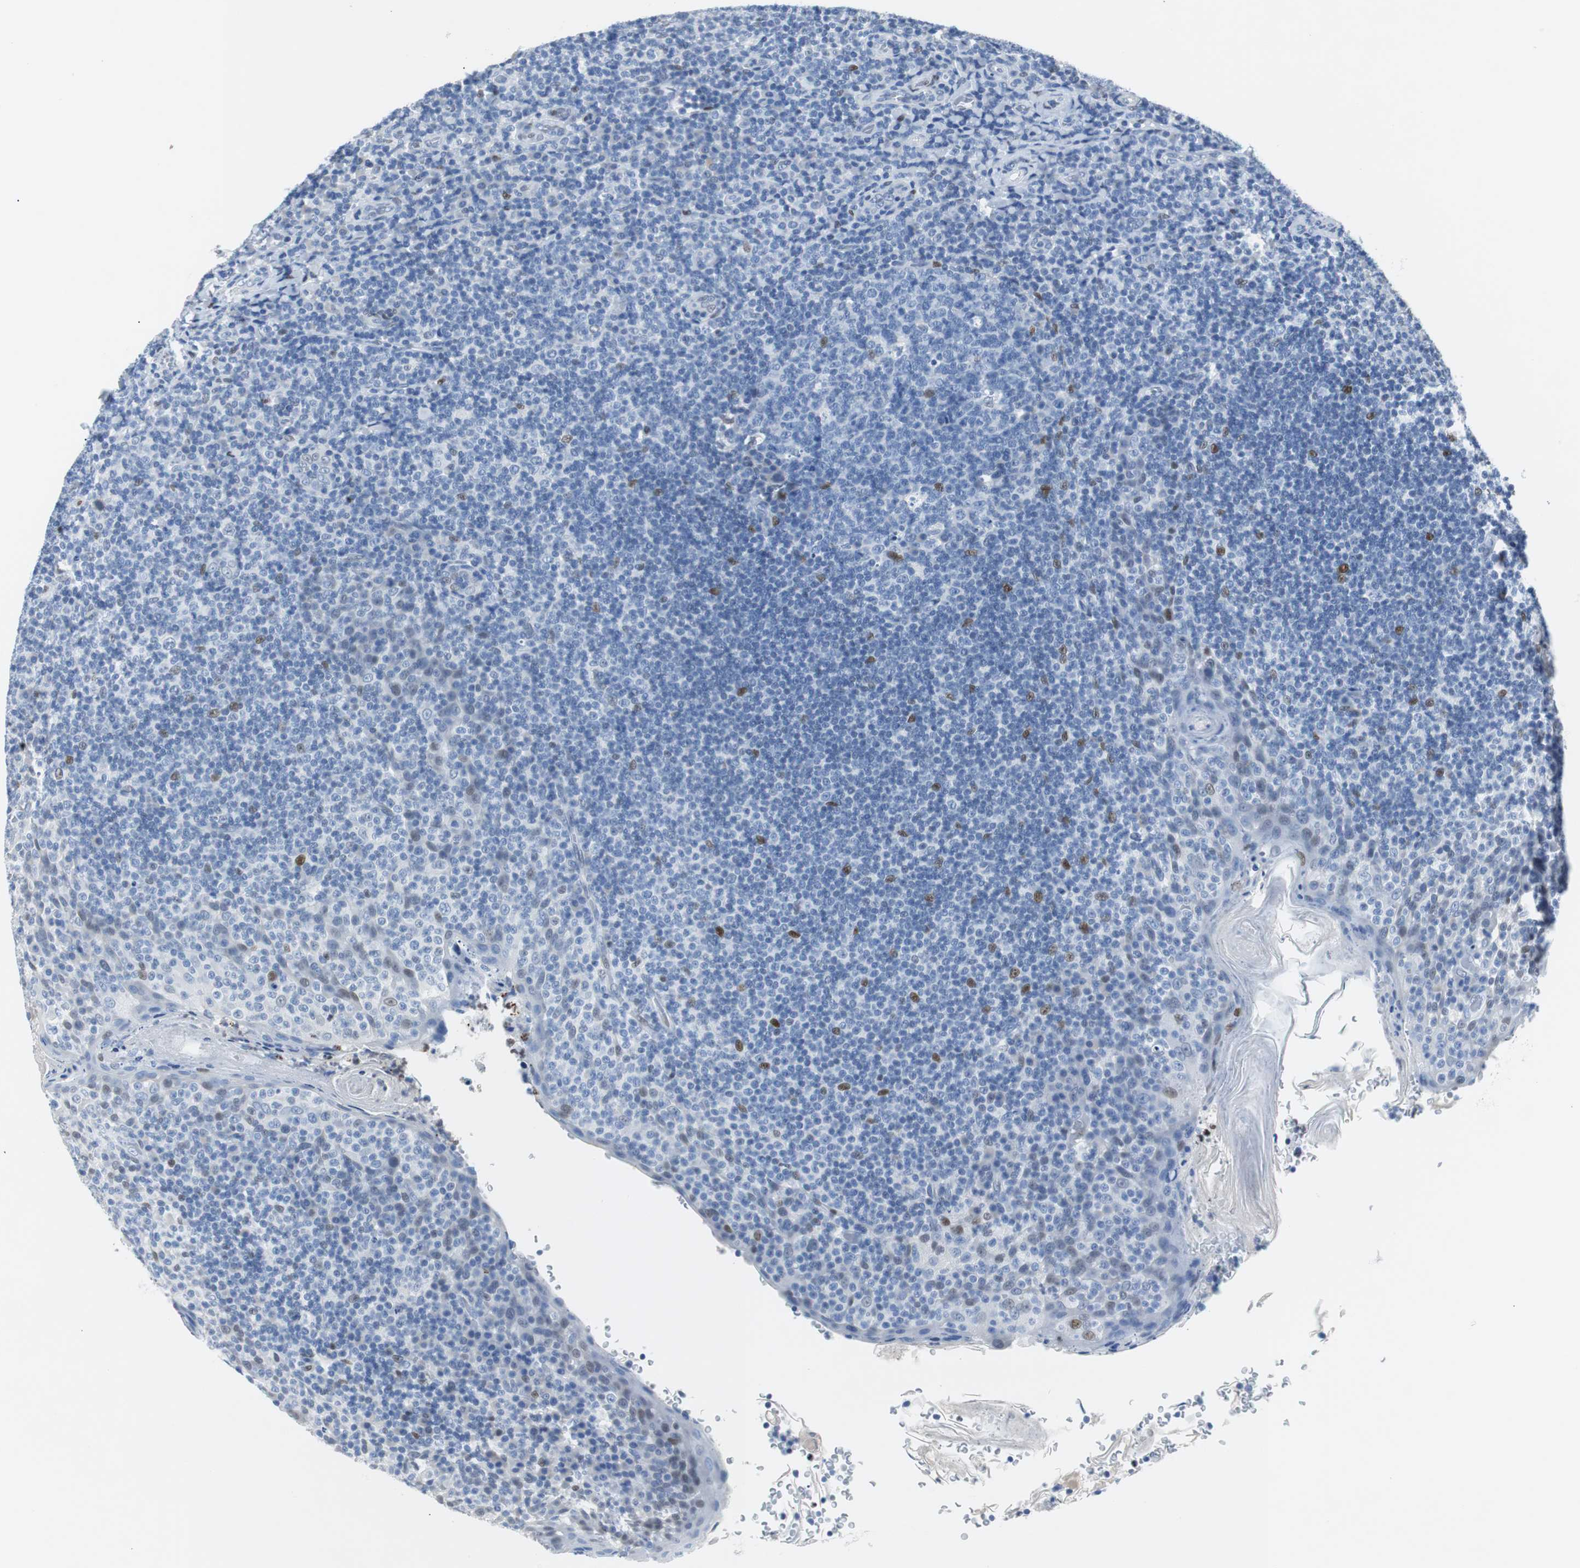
{"staining": {"intensity": "moderate", "quantity": "<25%", "location": "nuclear"}, "tissue": "tonsil", "cell_type": "Germinal center cells", "image_type": "normal", "snomed": [{"axis": "morphology", "description": "Normal tissue, NOS"}, {"axis": "topography", "description": "Tonsil"}], "caption": "Protein expression analysis of benign tonsil demonstrates moderate nuclear staining in approximately <25% of germinal center cells.", "gene": "JUN", "patient": {"sex": "male", "age": 17}}